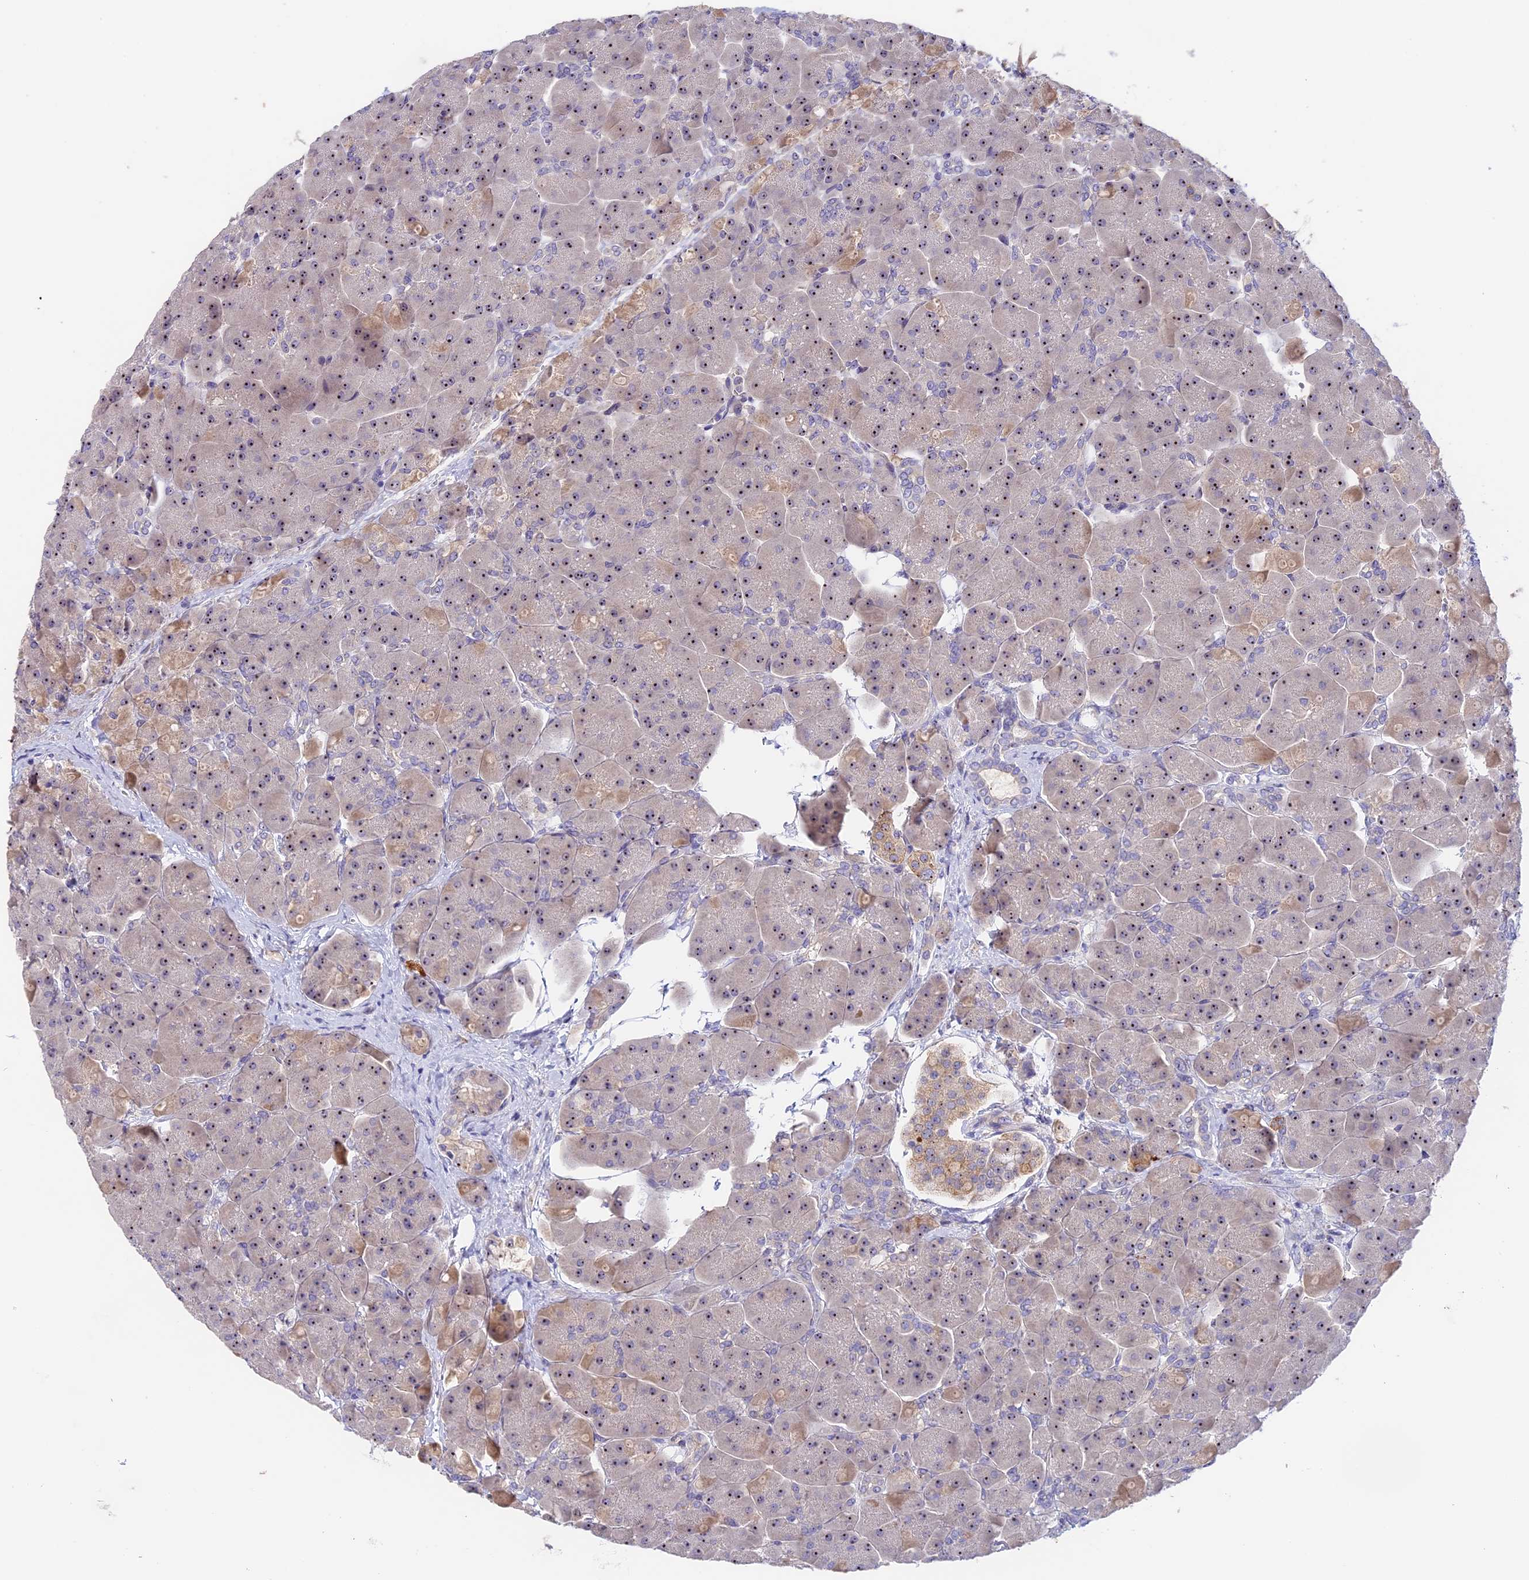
{"staining": {"intensity": "moderate", "quantity": ">75%", "location": "nuclear"}, "tissue": "pancreas", "cell_type": "Exocrine glandular cells", "image_type": "normal", "snomed": [{"axis": "morphology", "description": "Normal tissue, NOS"}, {"axis": "topography", "description": "Pancreas"}], "caption": "Moderate nuclear expression is seen in approximately >75% of exocrine glandular cells in unremarkable pancreas. (IHC, brightfield microscopy, high magnification).", "gene": "RAD51", "patient": {"sex": "male", "age": 66}}